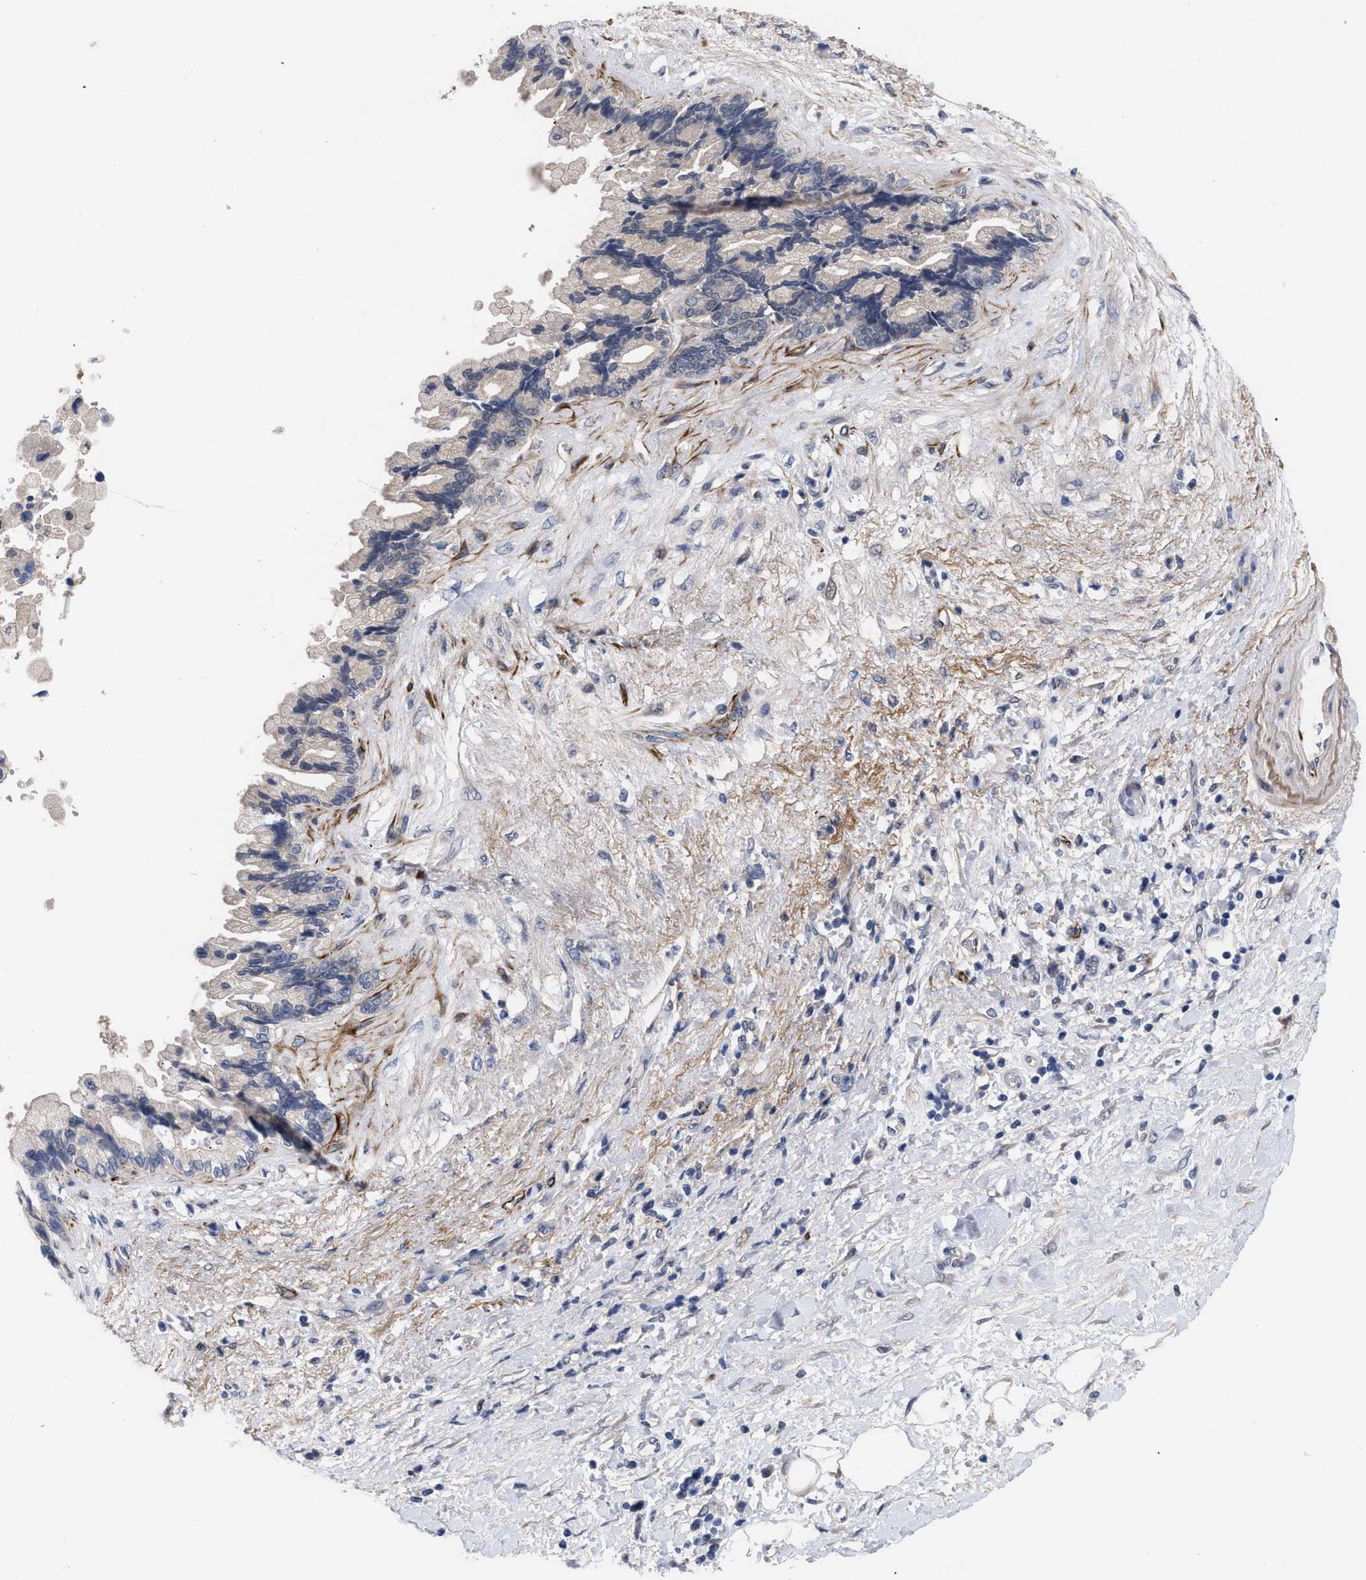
{"staining": {"intensity": "negative", "quantity": "none", "location": "none"}, "tissue": "pancreatic cancer", "cell_type": "Tumor cells", "image_type": "cancer", "snomed": [{"axis": "morphology", "description": "Adenocarcinoma, NOS"}, {"axis": "topography", "description": "Pancreas"}], "caption": "This micrograph is of pancreatic cancer (adenocarcinoma) stained with immunohistochemistry (IHC) to label a protein in brown with the nuclei are counter-stained blue. There is no expression in tumor cells. (Immunohistochemistry, brightfield microscopy, high magnification).", "gene": "CCN5", "patient": {"sex": "female", "age": 60}}